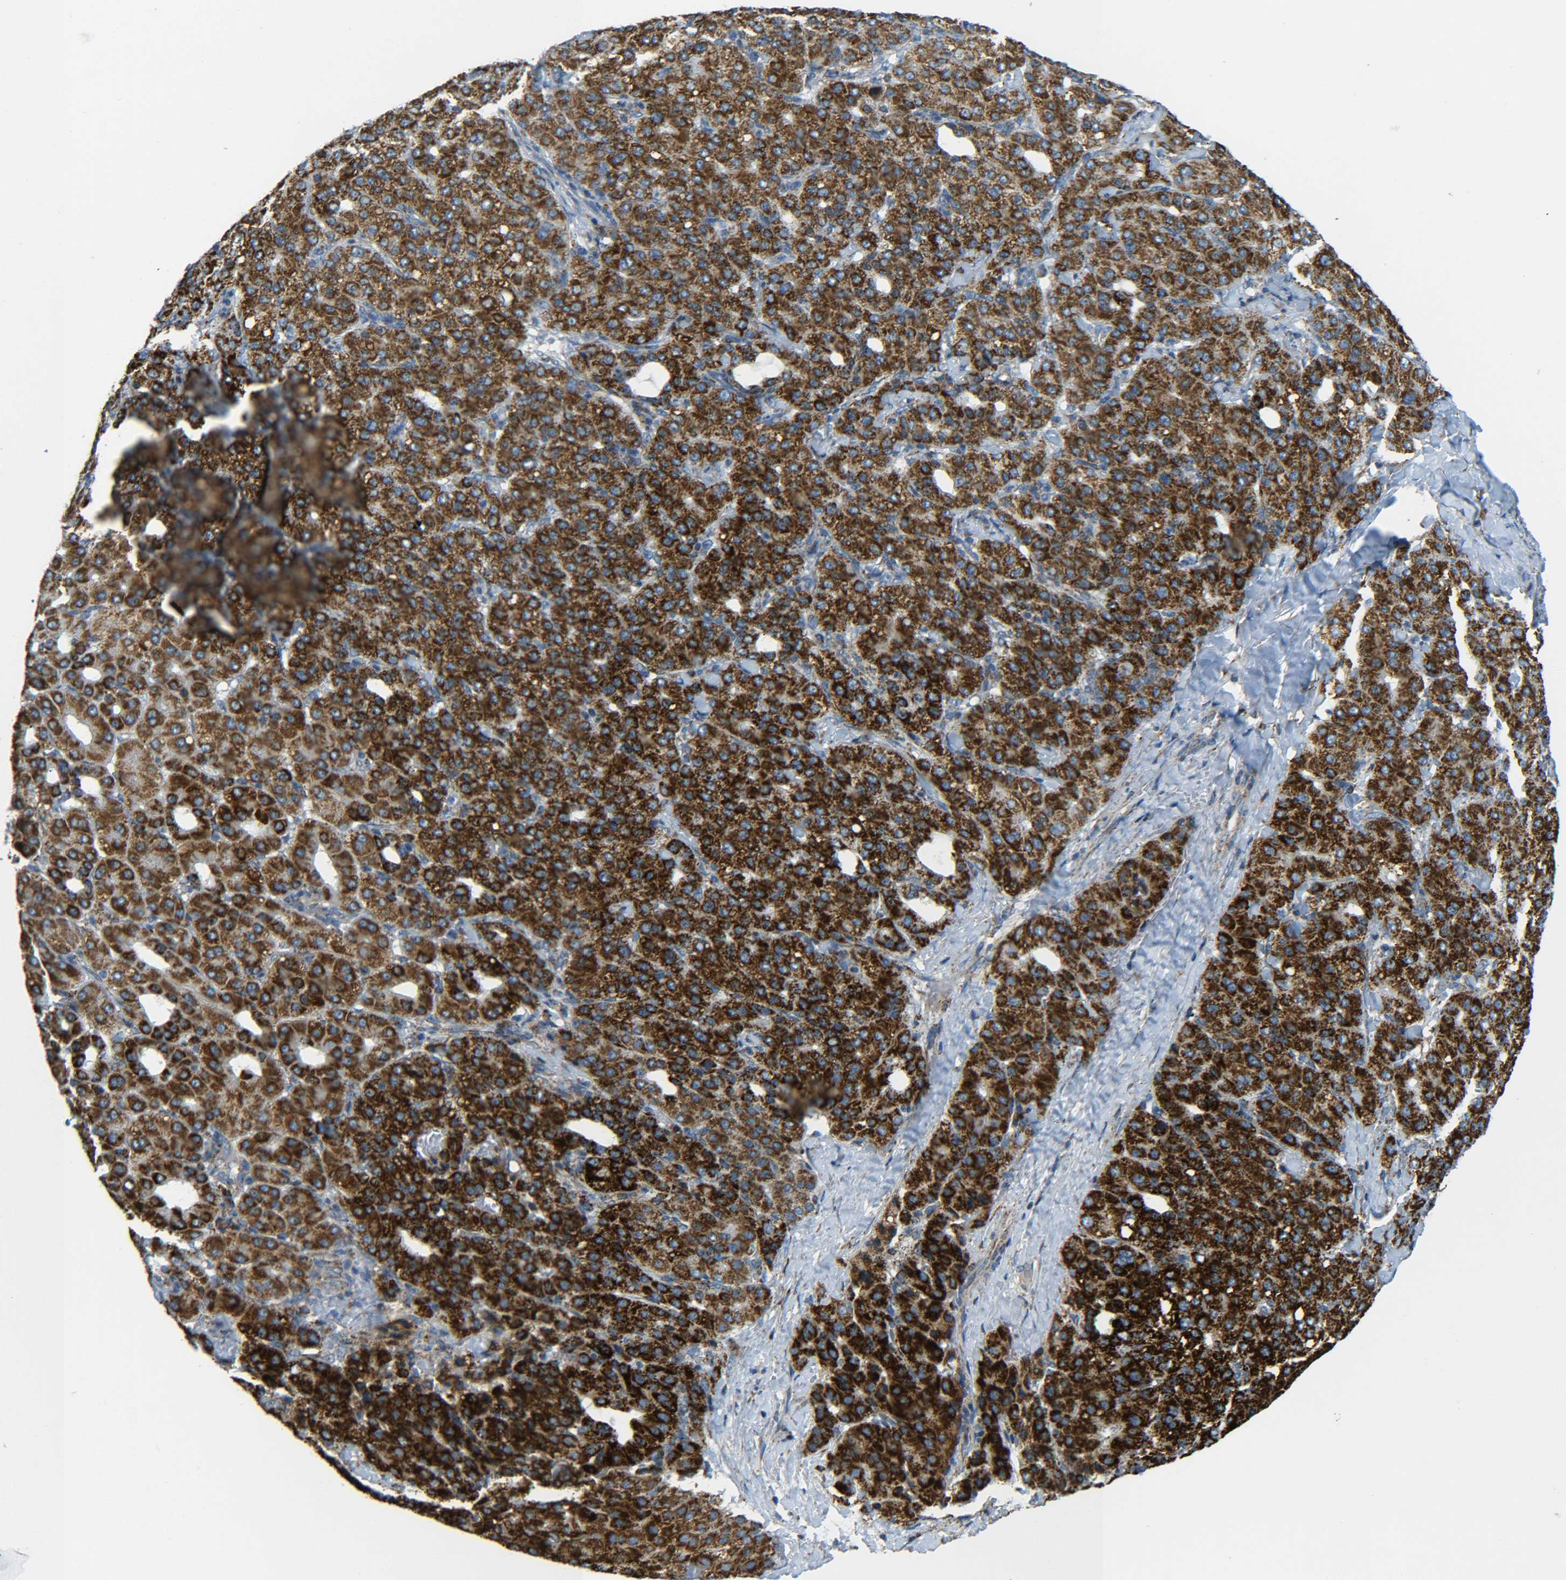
{"staining": {"intensity": "strong", "quantity": ">75%", "location": "cytoplasmic/membranous"}, "tissue": "liver cancer", "cell_type": "Tumor cells", "image_type": "cancer", "snomed": [{"axis": "morphology", "description": "Carcinoma, Hepatocellular, NOS"}, {"axis": "topography", "description": "Liver"}], "caption": "The micrograph demonstrates immunohistochemical staining of liver cancer (hepatocellular carcinoma). There is strong cytoplasmic/membranous positivity is appreciated in about >75% of tumor cells. (brown staining indicates protein expression, while blue staining denotes nuclei).", "gene": "CYB5R1", "patient": {"sex": "male", "age": 65}}